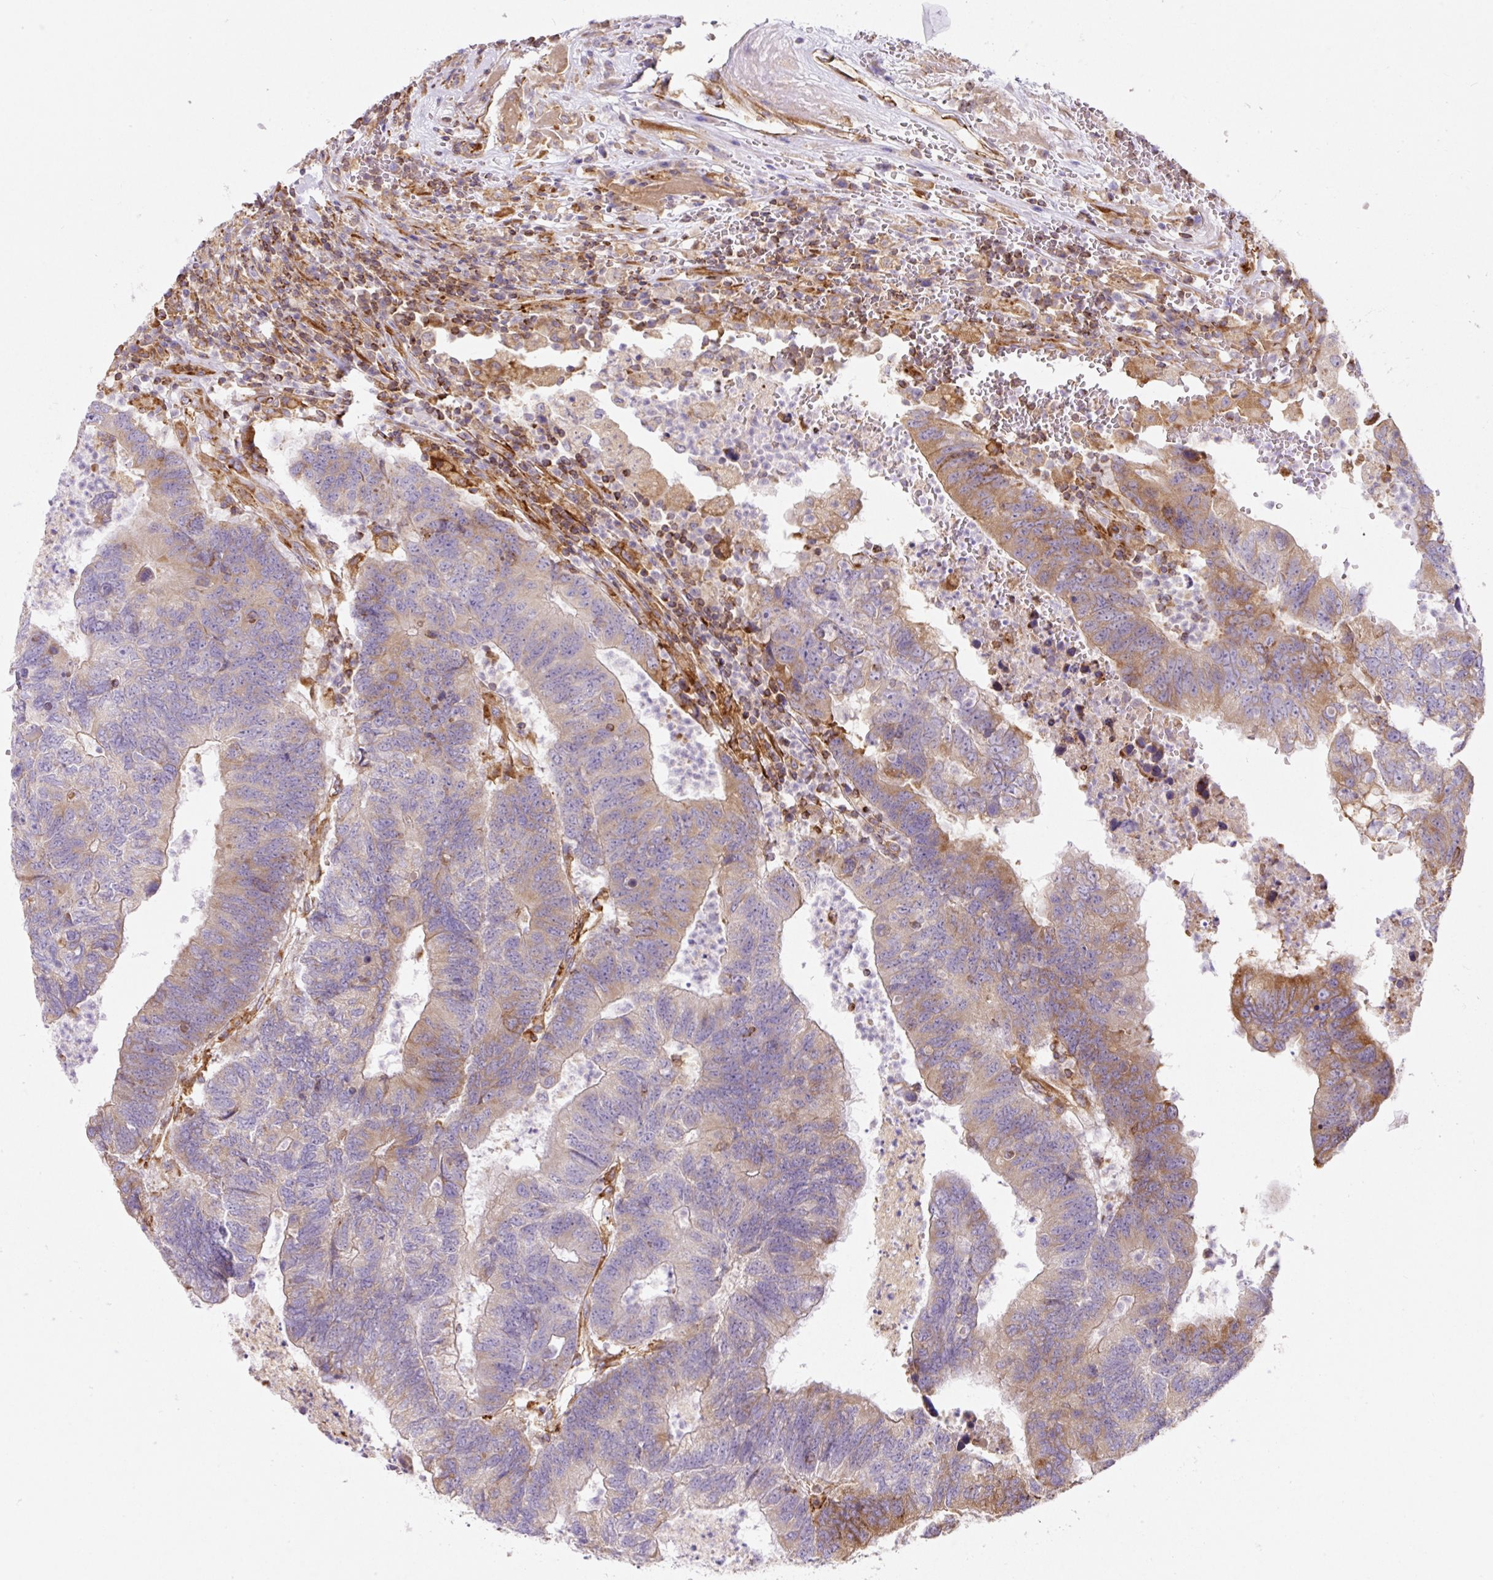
{"staining": {"intensity": "moderate", "quantity": "25%-75%", "location": "cytoplasmic/membranous"}, "tissue": "colorectal cancer", "cell_type": "Tumor cells", "image_type": "cancer", "snomed": [{"axis": "morphology", "description": "Adenocarcinoma, NOS"}, {"axis": "topography", "description": "Colon"}], "caption": "Immunohistochemistry of human adenocarcinoma (colorectal) displays medium levels of moderate cytoplasmic/membranous positivity in approximately 25%-75% of tumor cells.", "gene": "ERAP2", "patient": {"sex": "female", "age": 48}}